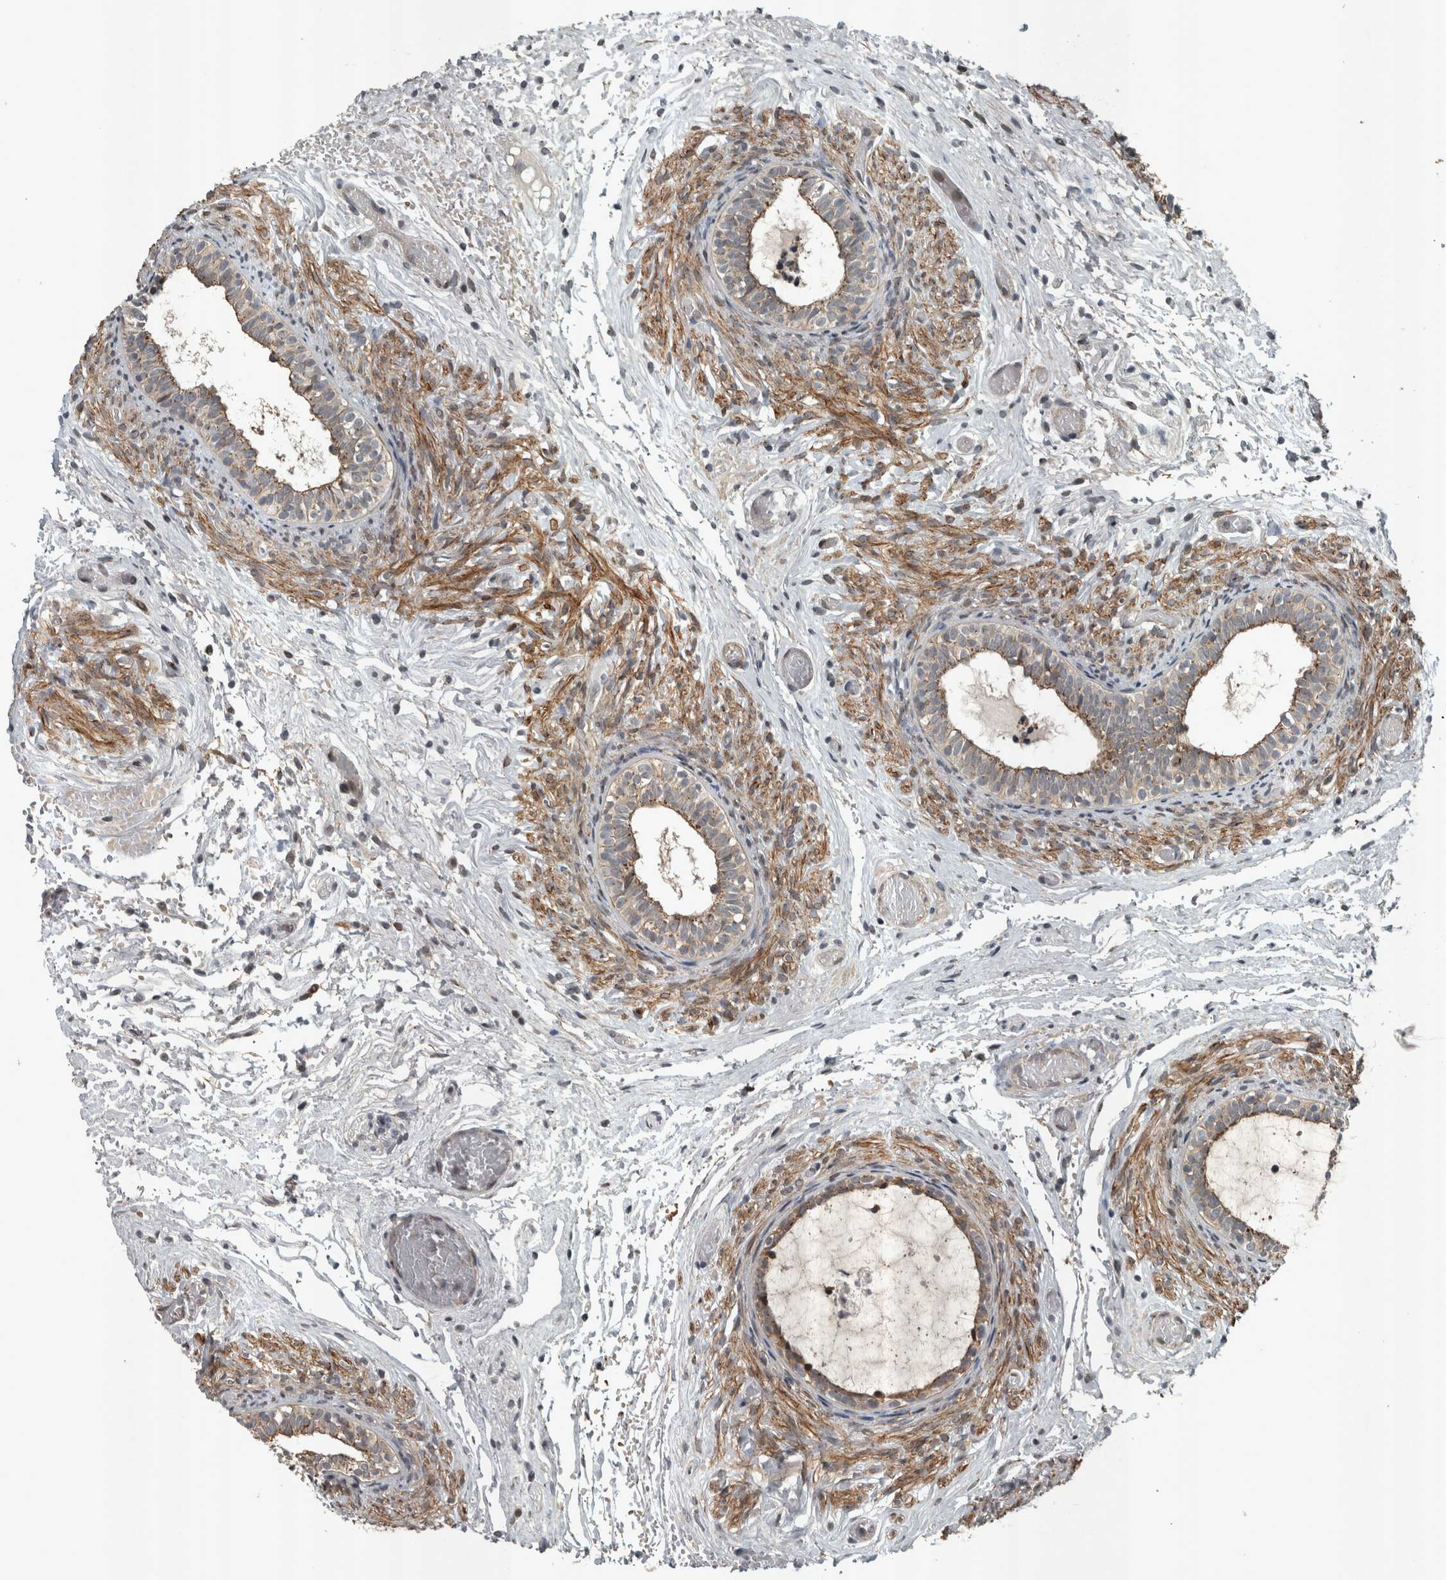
{"staining": {"intensity": "moderate", "quantity": ">75%", "location": "cytoplasmic/membranous"}, "tissue": "epididymis", "cell_type": "Glandular cells", "image_type": "normal", "snomed": [{"axis": "morphology", "description": "Normal tissue, NOS"}, {"axis": "topography", "description": "Epididymis"}], "caption": "DAB (3,3'-diaminobenzidine) immunohistochemical staining of benign human epididymis reveals moderate cytoplasmic/membranous protein staining in about >75% of glandular cells.", "gene": "ZNF345", "patient": {"sex": "male", "age": 5}}